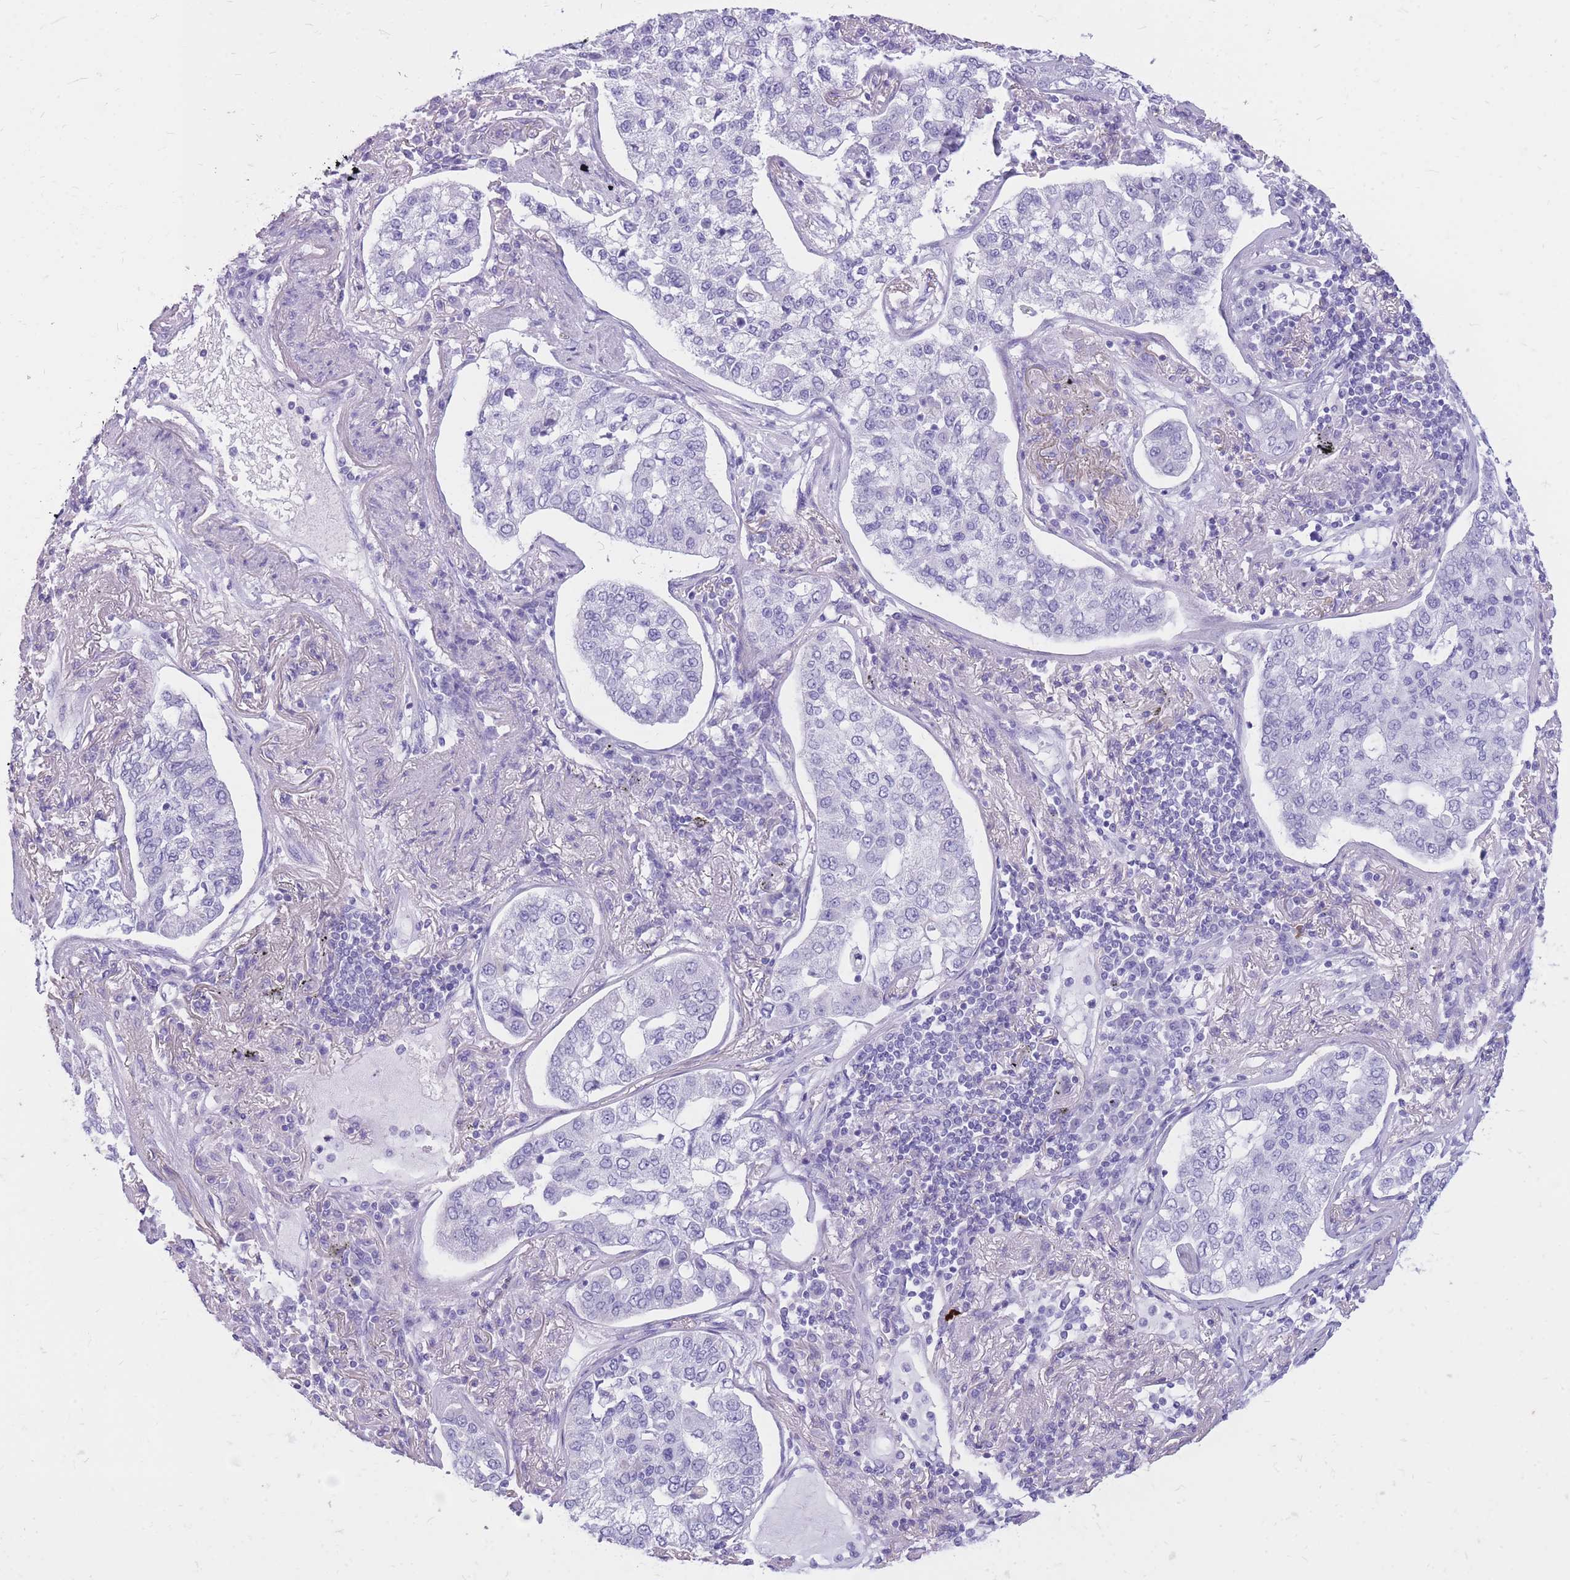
{"staining": {"intensity": "negative", "quantity": "none", "location": "none"}, "tissue": "lung cancer", "cell_type": "Tumor cells", "image_type": "cancer", "snomed": [{"axis": "morphology", "description": "Adenocarcinoma, NOS"}, {"axis": "topography", "description": "Lung"}], "caption": "Adenocarcinoma (lung) was stained to show a protein in brown. There is no significant expression in tumor cells. Nuclei are stained in blue.", "gene": "CYP21A2", "patient": {"sex": "male", "age": 49}}